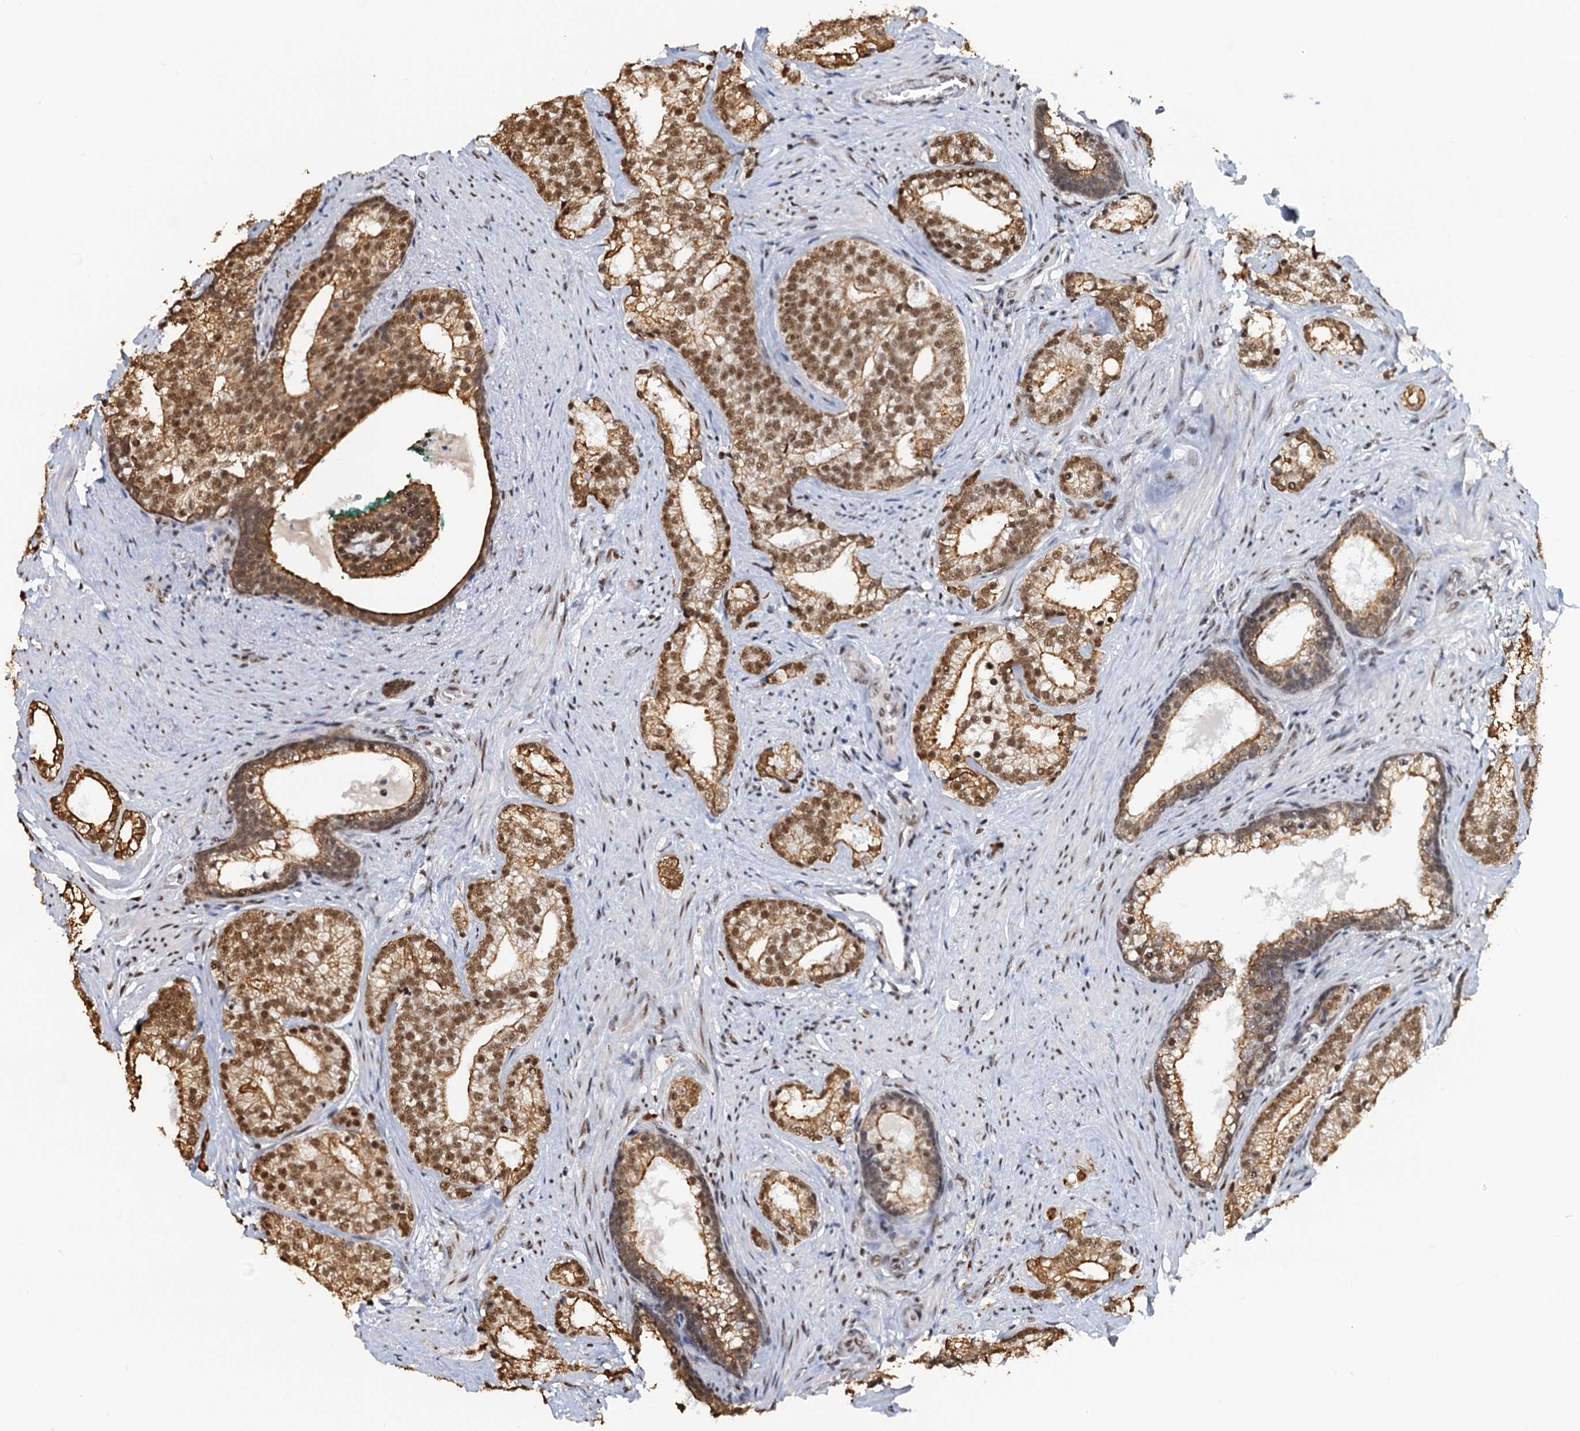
{"staining": {"intensity": "moderate", "quantity": ">75%", "location": "cytoplasmic/membranous,nuclear"}, "tissue": "prostate cancer", "cell_type": "Tumor cells", "image_type": "cancer", "snomed": [{"axis": "morphology", "description": "Adenocarcinoma, Low grade"}, {"axis": "topography", "description": "Prostate"}], "caption": "The micrograph demonstrates a brown stain indicating the presence of a protein in the cytoplasmic/membranous and nuclear of tumor cells in adenocarcinoma (low-grade) (prostate).", "gene": "ZNF609", "patient": {"sex": "male", "age": 71}}